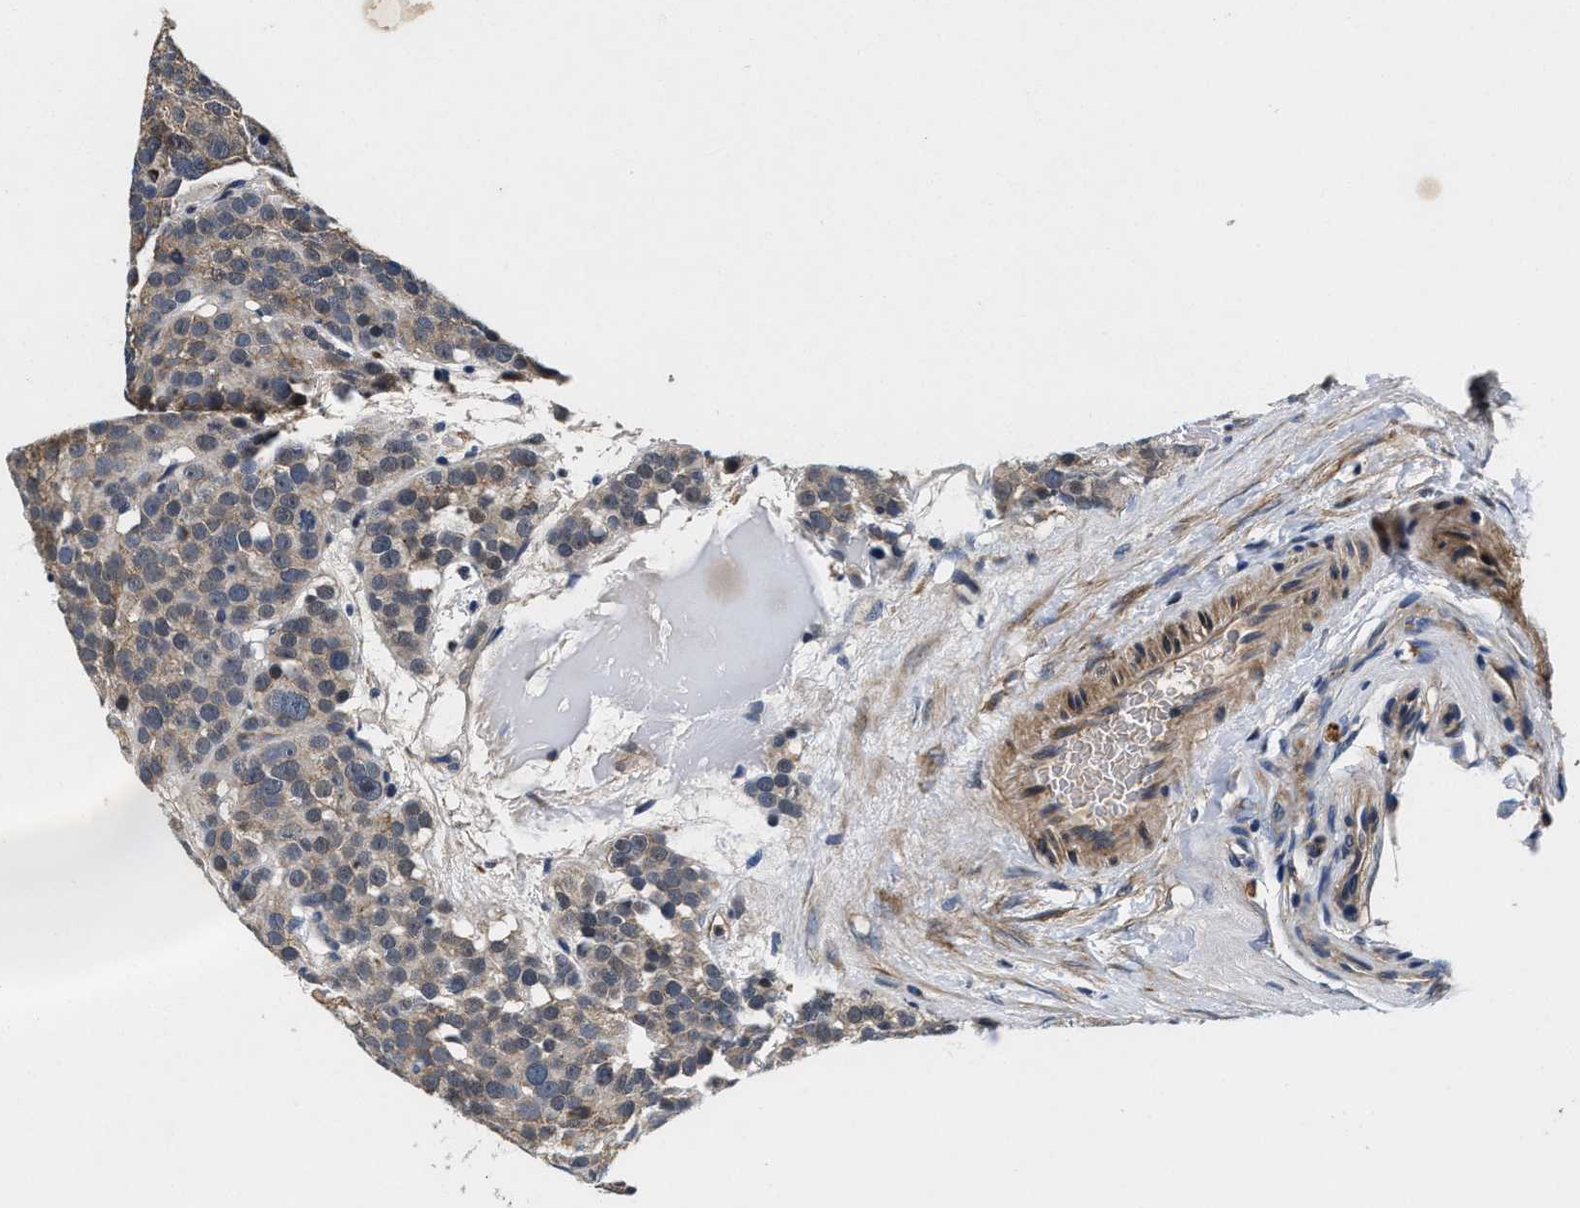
{"staining": {"intensity": "weak", "quantity": ">75%", "location": "cytoplasmic/membranous"}, "tissue": "testis cancer", "cell_type": "Tumor cells", "image_type": "cancer", "snomed": [{"axis": "morphology", "description": "Seminoma, NOS"}, {"axis": "topography", "description": "Testis"}], "caption": "A brown stain labels weak cytoplasmic/membranous positivity of a protein in testis cancer tumor cells. The protein is shown in brown color, while the nuclei are stained blue.", "gene": "SLC12A2", "patient": {"sex": "male", "age": 71}}